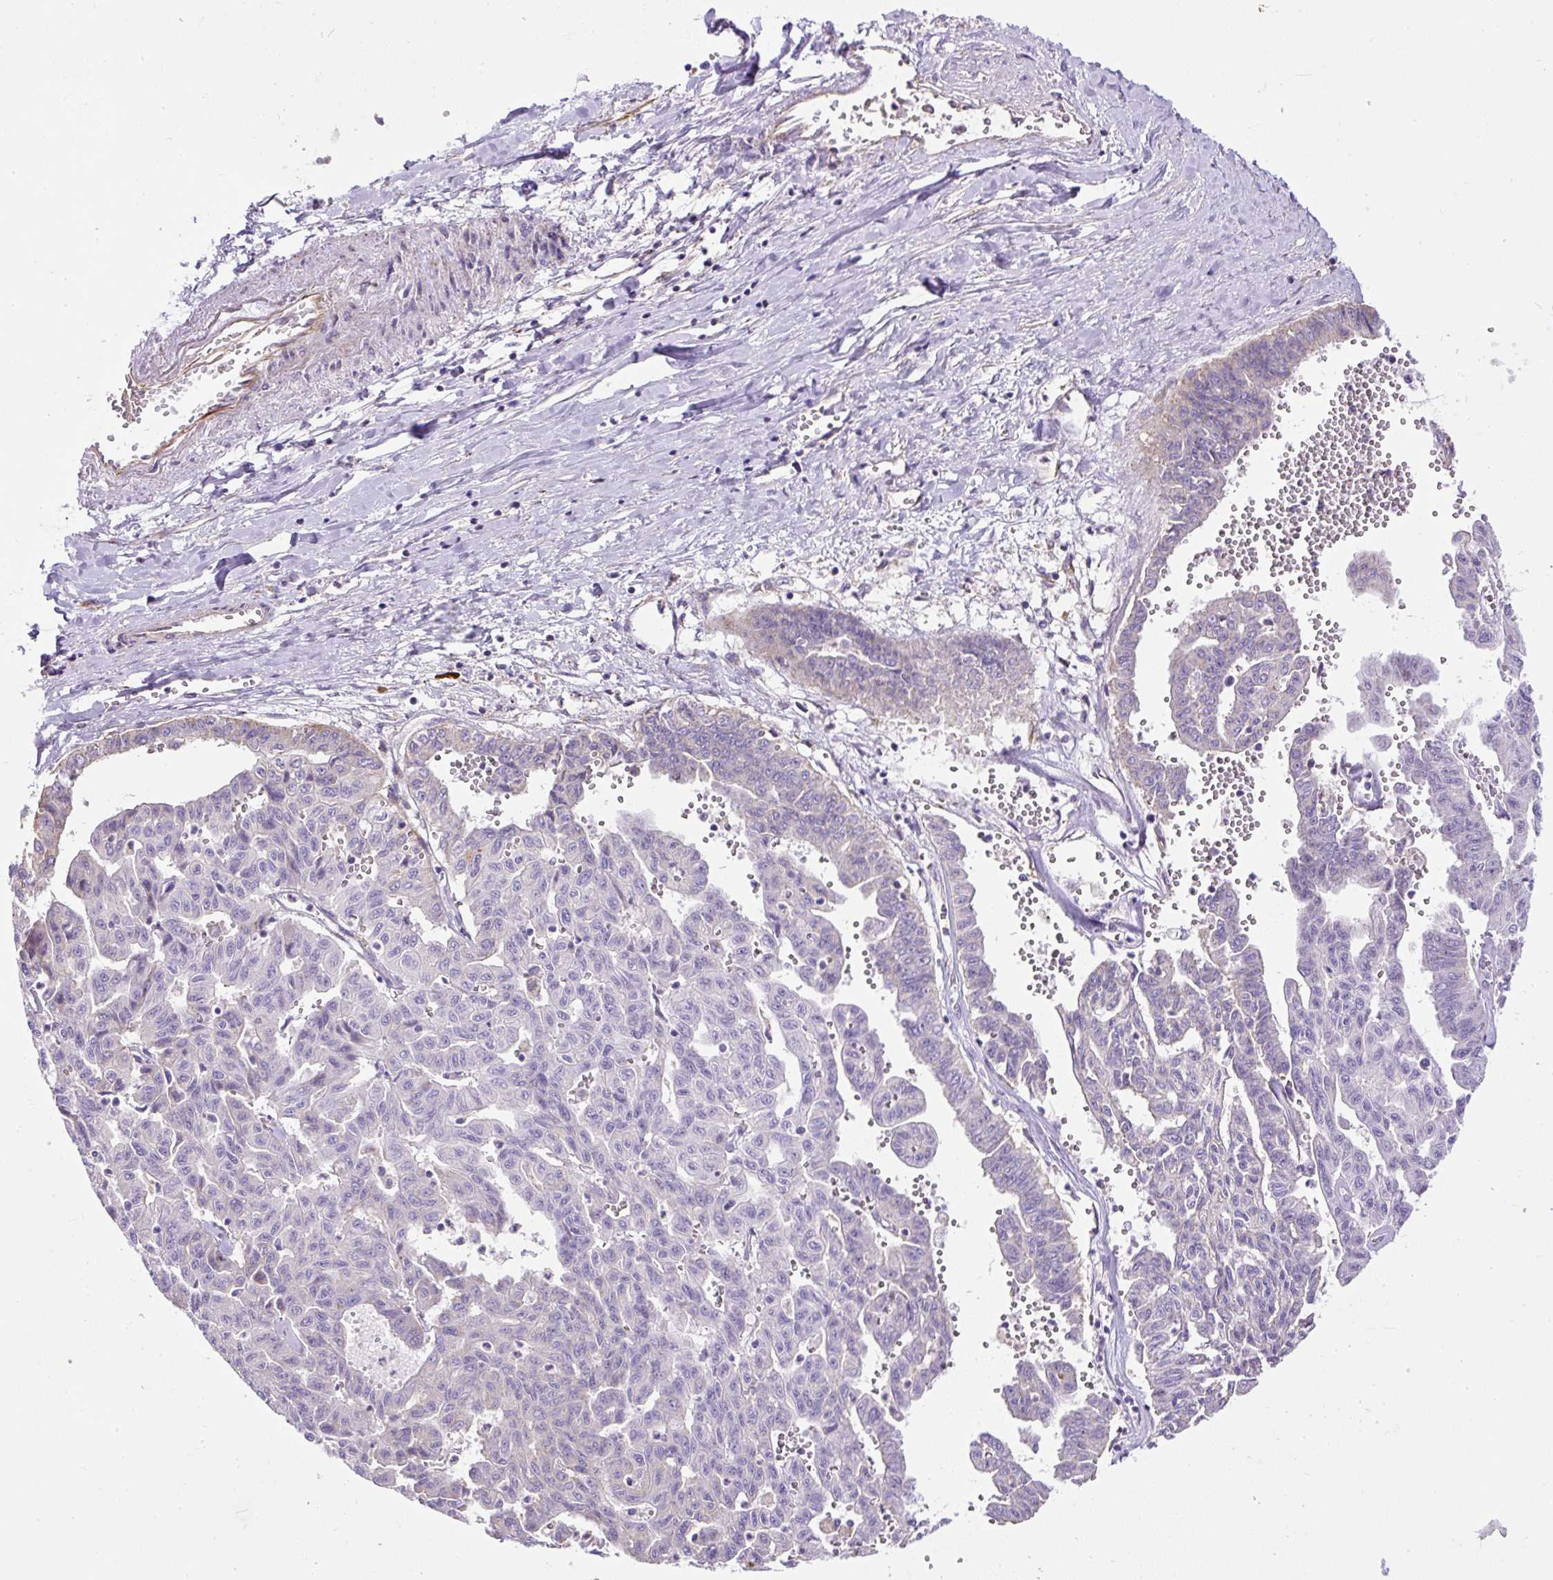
{"staining": {"intensity": "negative", "quantity": "none", "location": "none"}, "tissue": "liver cancer", "cell_type": "Tumor cells", "image_type": "cancer", "snomed": [{"axis": "morphology", "description": "Cholangiocarcinoma"}, {"axis": "topography", "description": "Liver"}], "caption": "This is an immunohistochemistry histopathology image of liver cholangiocarcinoma. There is no positivity in tumor cells.", "gene": "CFAP47", "patient": {"sex": "female", "age": 77}}